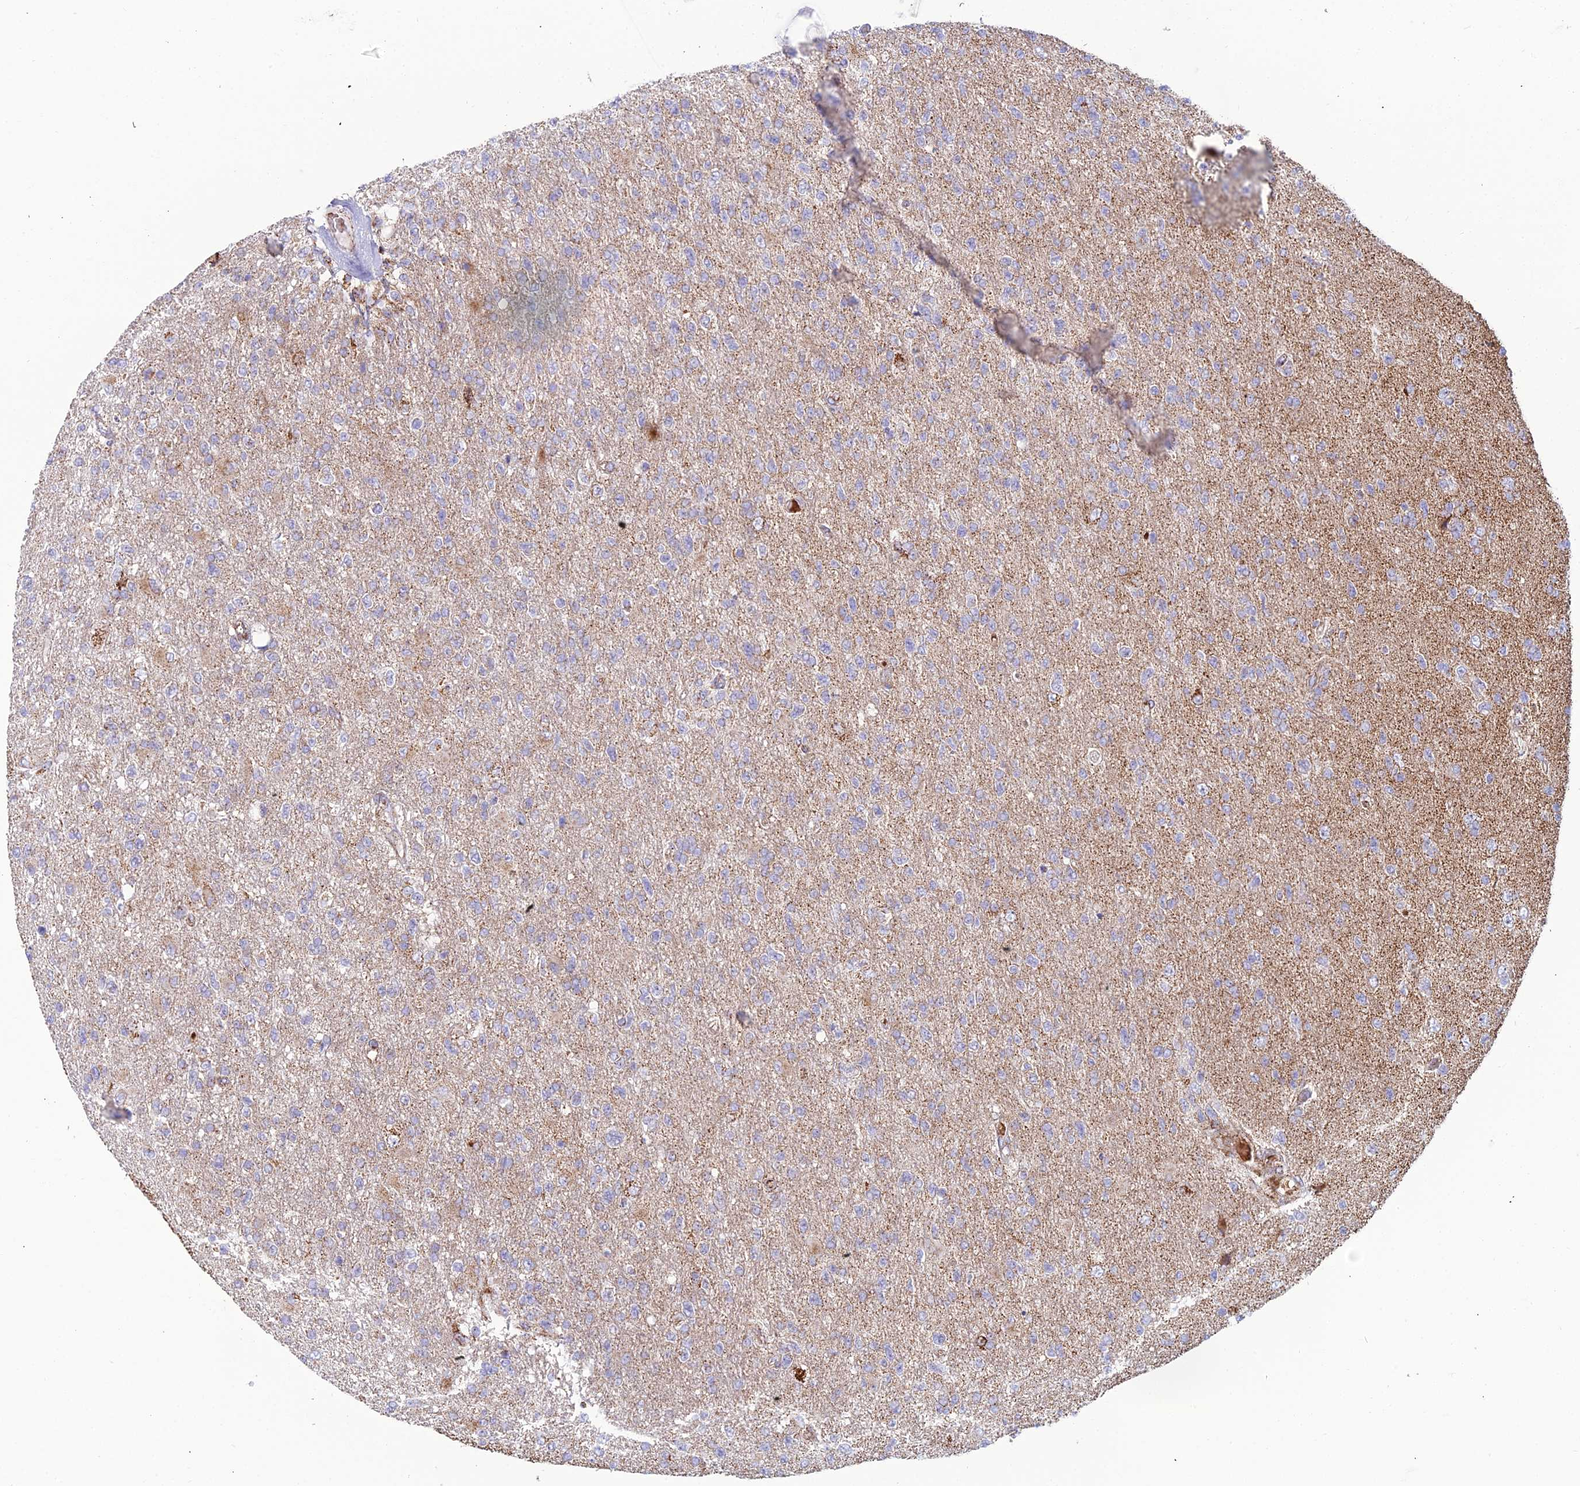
{"staining": {"intensity": "weak", "quantity": "25%-75%", "location": "cytoplasmic/membranous"}, "tissue": "glioma", "cell_type": "Tumor cells", "image_type": "cancer", "snomed": [{"axis": "morphology", "description": "Glioma, malignant, High grade"}, {"axis": "topography", "description": "Brain"}], "caption": "A low amount of weak cytoplasmic/membranous staining is appreciated in approximately 25%-75% of tumor cells in glioma tissue.", "gene": "SLC35F4", "patient": {"sex": "male", "age": 56}}